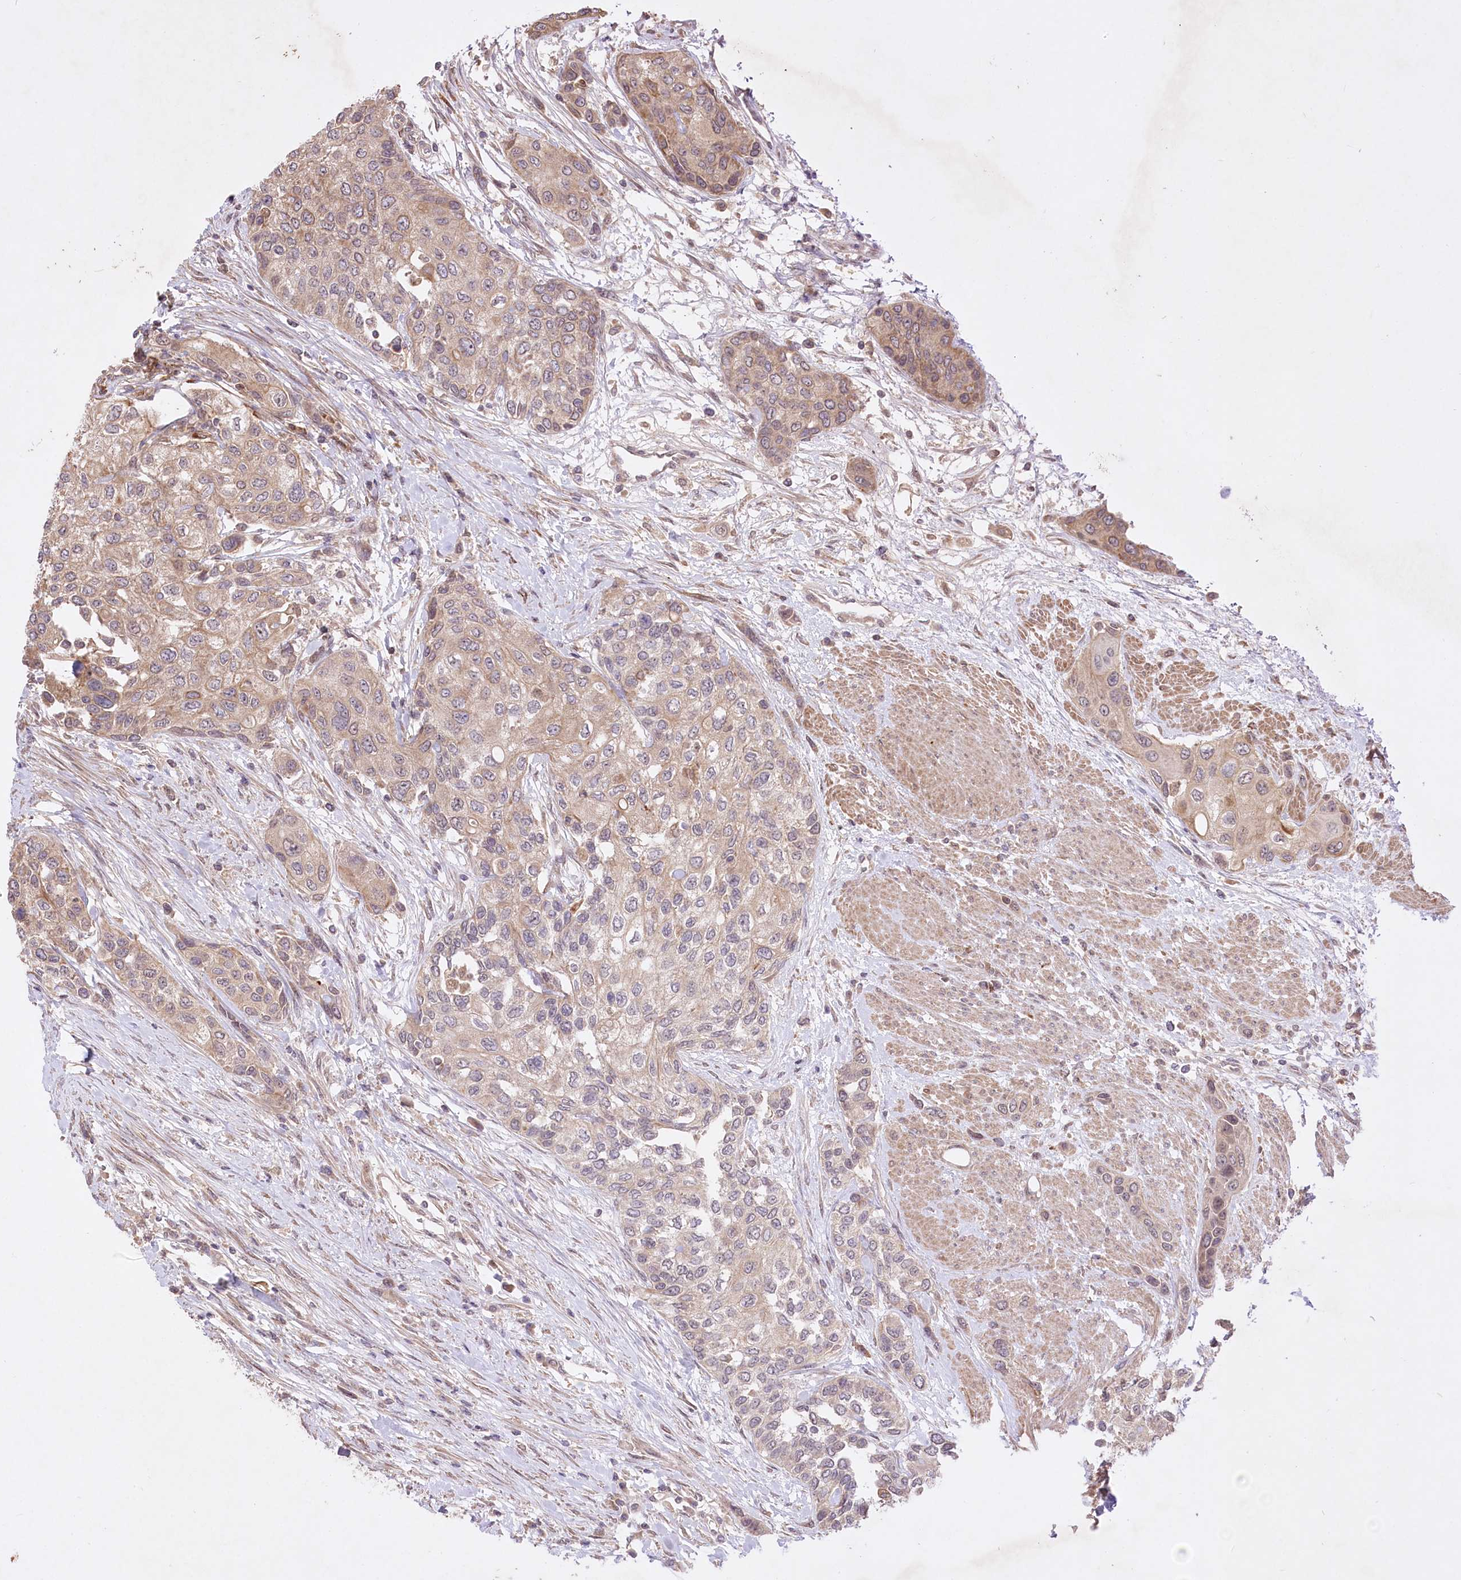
{"staining": {"intensity": "weak", "quantity": "25%-75%", "location": "cytoplasmic/membranous"}, "tissue": "urothelial cancer", "cell_type": "Tumor cells", "image_type": "cancer", "snomed": [{"axis": "morphology", "description": "Normal tissue, NOS"}, {"axis": "morphology", "description": "Urothelial carcinoma, High grade"}, {"axis": "topography", "description": "Vascular tissue"}, {"axis": "topography", "description": "Urinary bladder"}], "caption": "Urothelial cancer stained with DAB IHC shows low levels of weak cytoplasmic/membranous expression in approximately 25%-75% of tumor cells.", "gene": "HELT", "patient": {"sex": "female", "age": 56}}